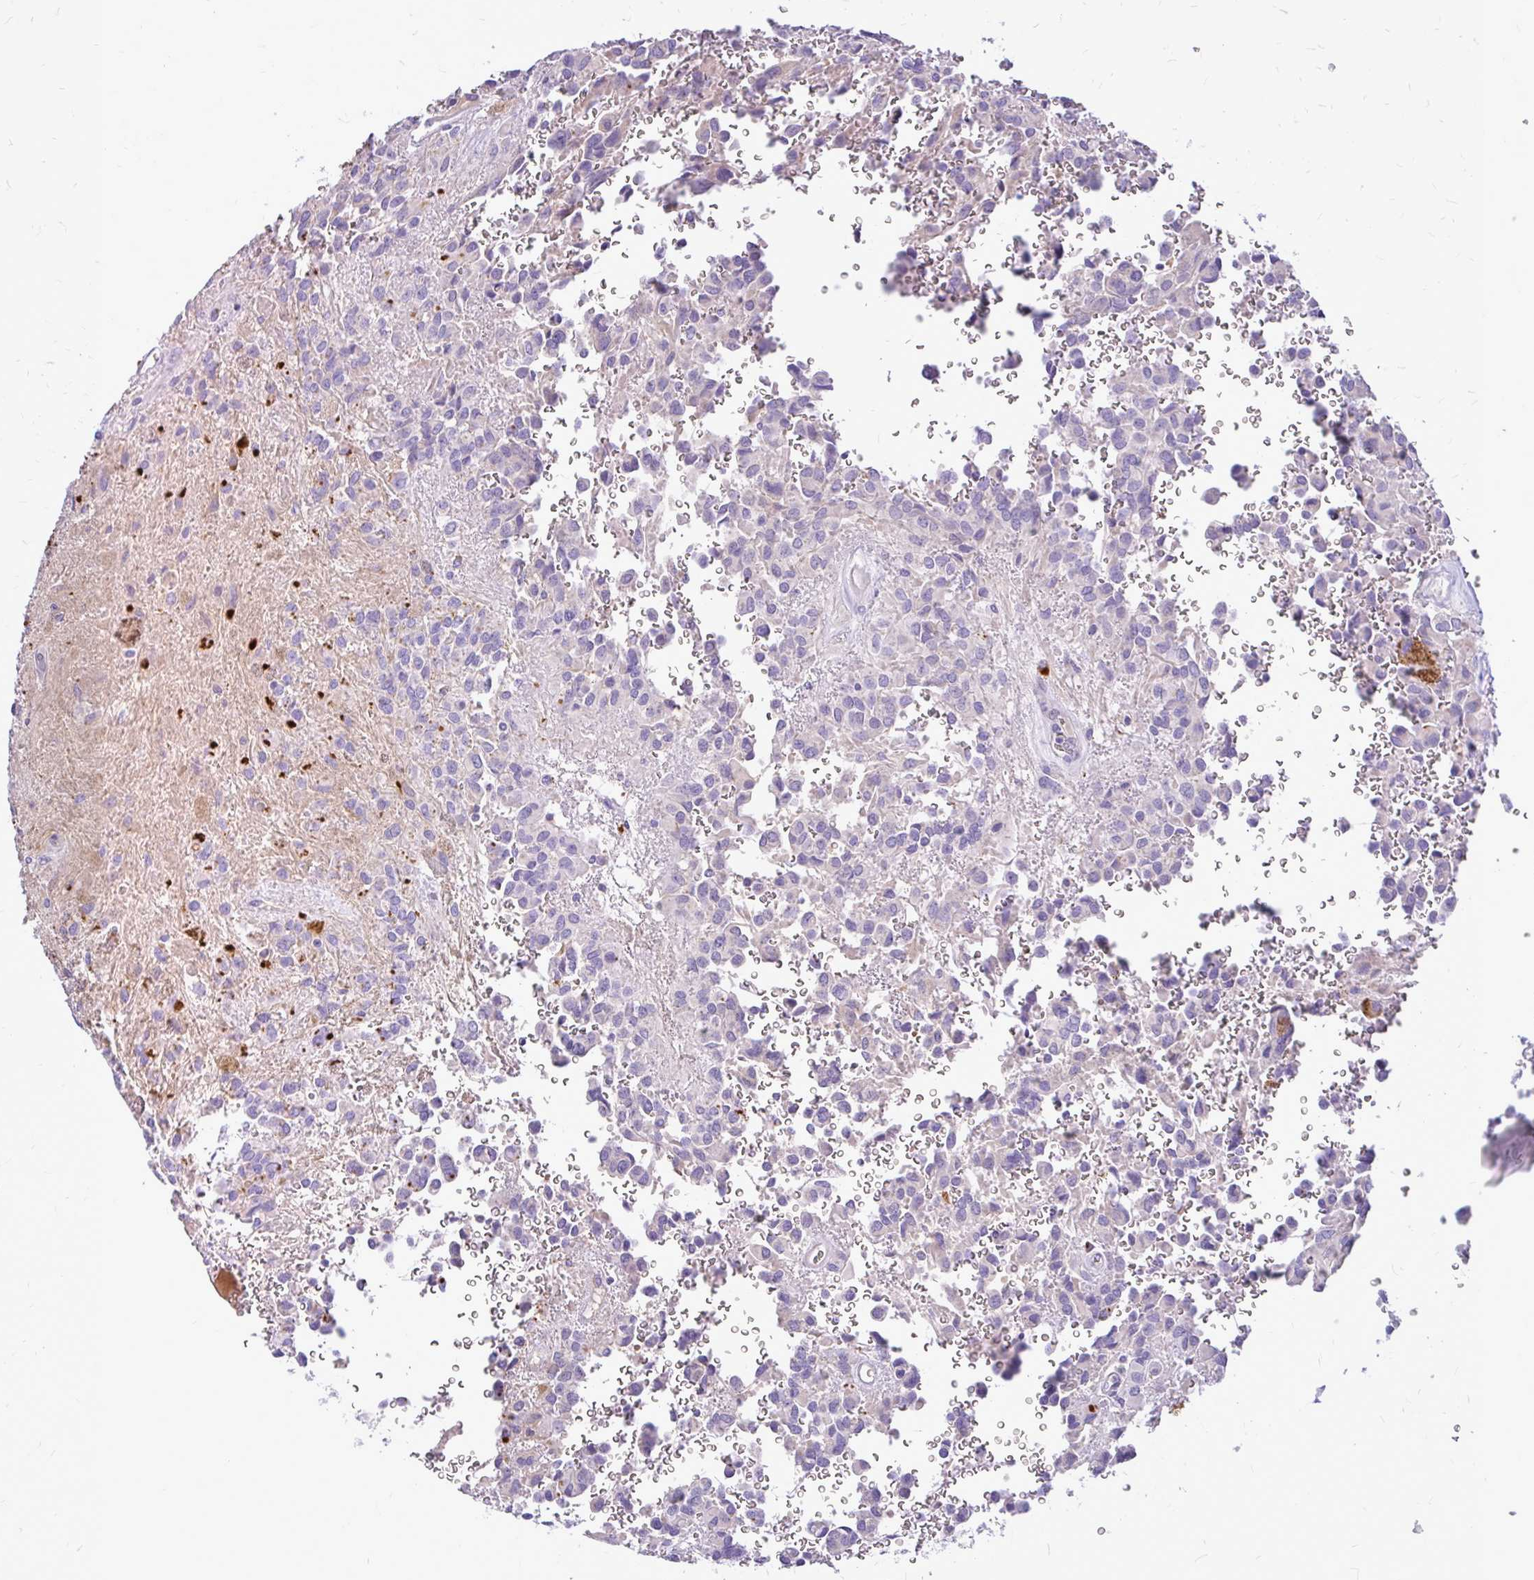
{"staining": {"intensity": "moderate", "quantity": "<25%", "location": "cytoplasmic/membranous"}, "tissue": "glioma", "cell_type": "Tumor cells", "image_type": "cancer", "snomed": [{"axis": "morphology", "description": "Glioma, malignant, Low grade"}, {"axis": "topography", "description": "Brain"}], "caption": "Immunohistochemical staining of human malignant glioma (low-grade) exhibits low levels of moderate cytoplasmic/membranous expression in about <25% of tumor cells.", "gene": "MAP1LC3A", "patient": {"sex": "male", "age": 56}}